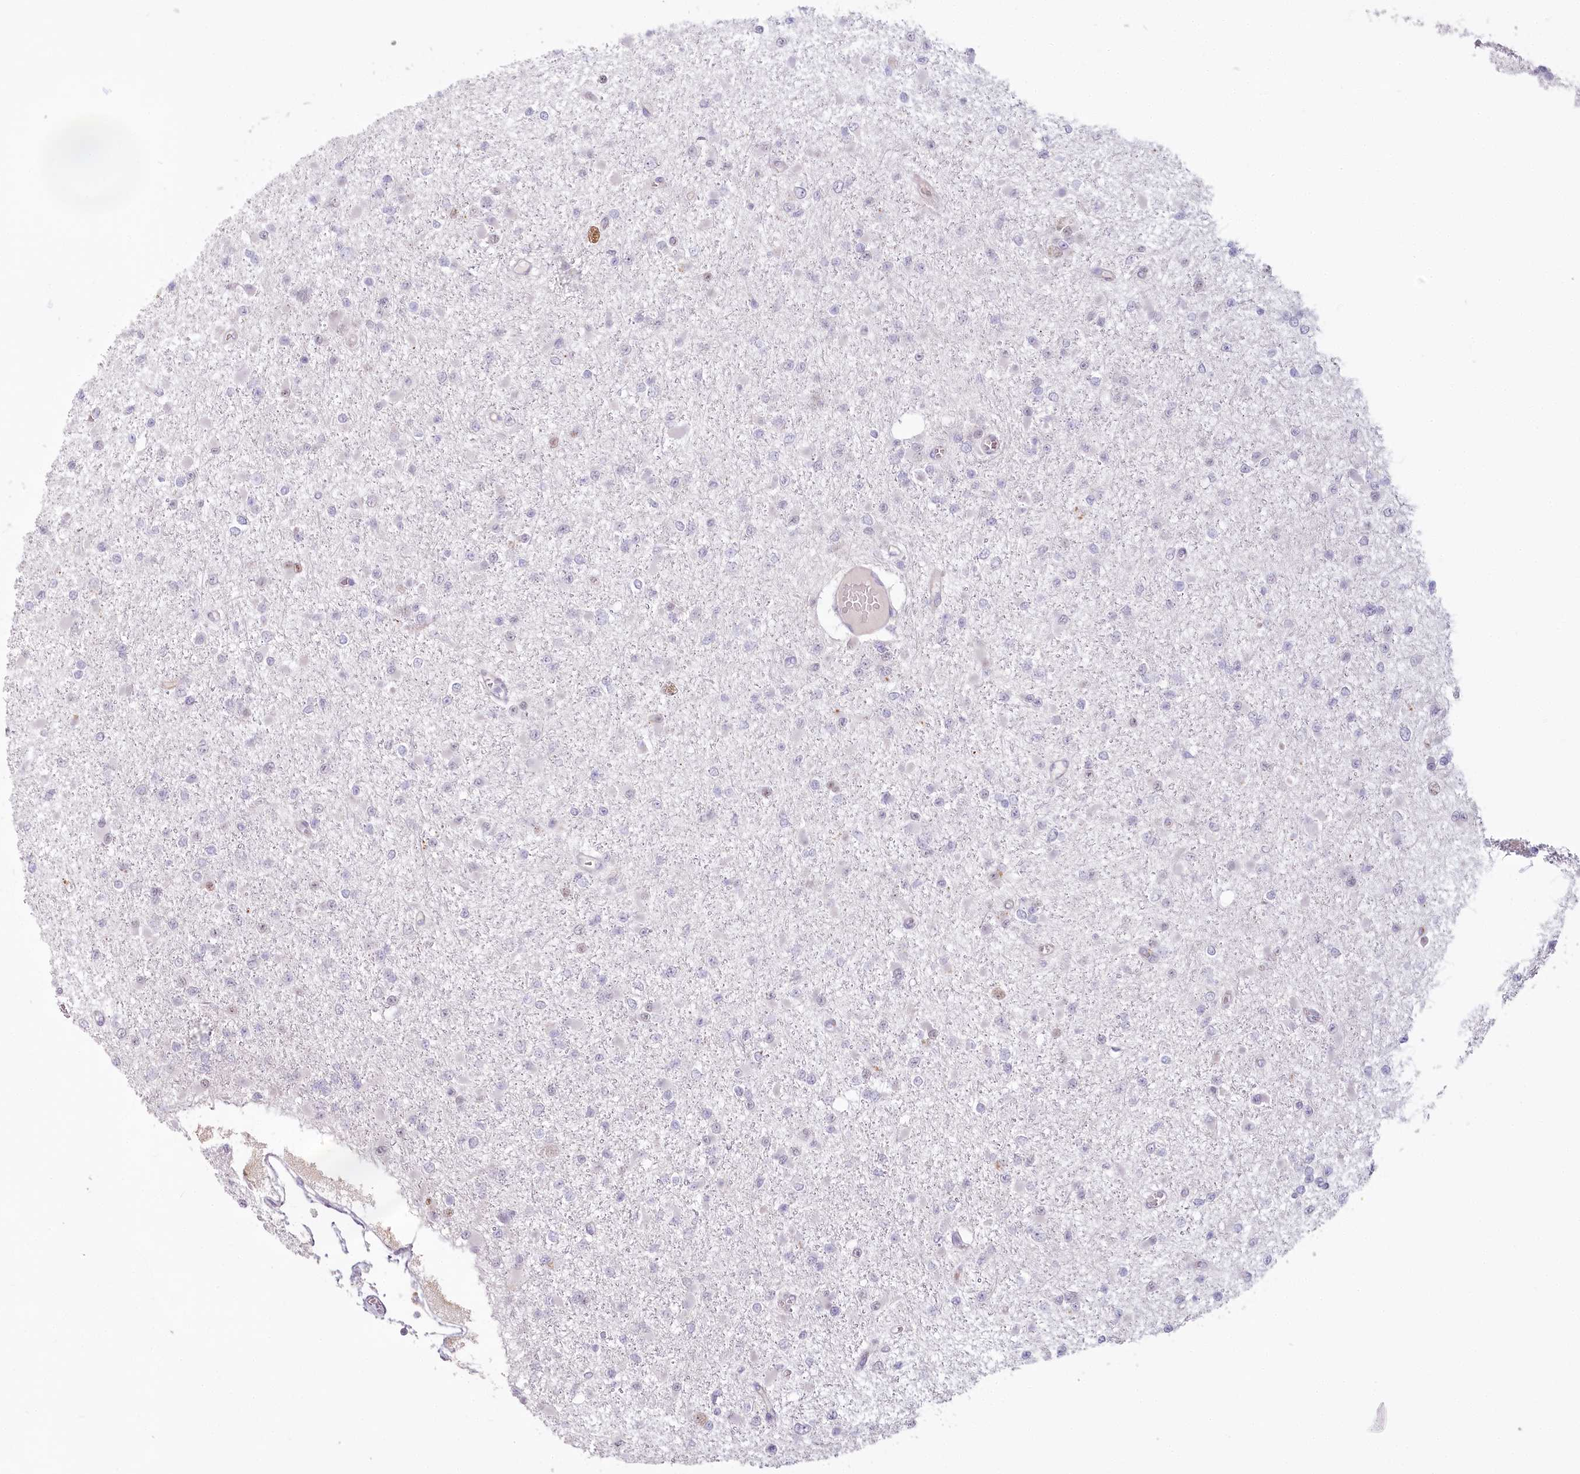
{"staining": {"intensity": "moderate", "quantity": "<25%", "location": "nuclear"}, "tissue": "glioma", "cell_type": "Tumor cells", "image_type": "cancer", "snomed": [{"axis": "morphology", "description": "Glioma, malignant, Low grade"}, {"axis": "topography", "description": "Brain"}], "caption": "High-magnification brightfield microscopy of malignant glioma (low-grade) stained with DAB (3,3'-diaminobenzidine) (brown) and counterstained with hematoxylin (blue). tumor cells exhibit moderate nuclear expression is appreciated in approximately<25% of cells.", "gene": "USP11", "patient": {"sex": "female", "age": 22}}